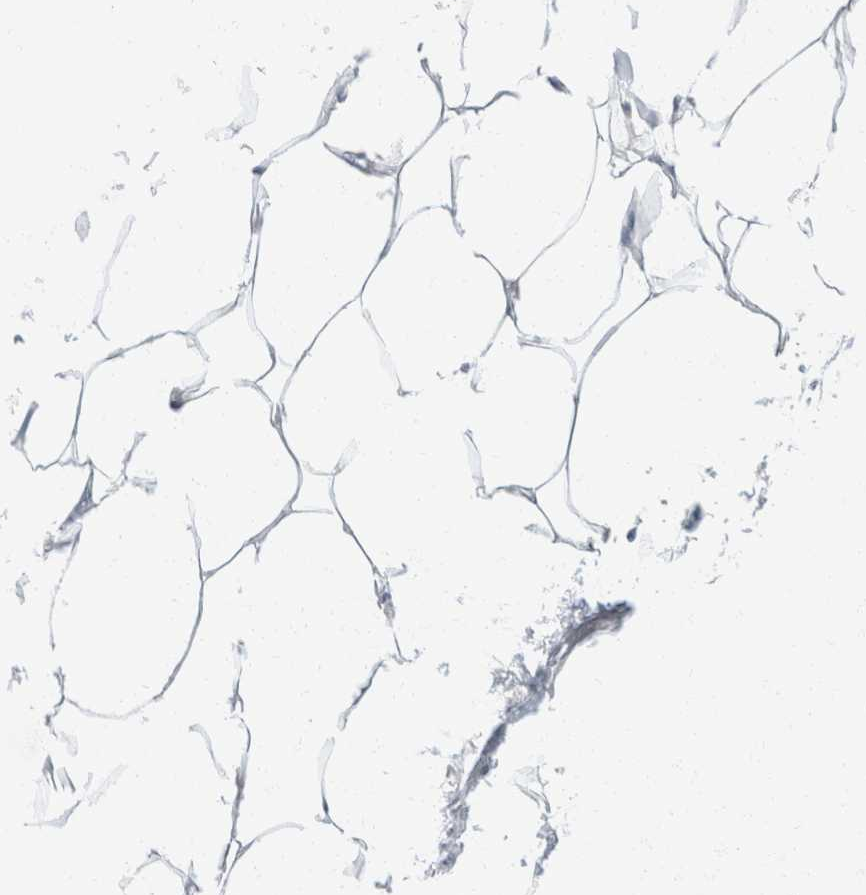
{"staining": {"intensity": "negative", "quantity": "none", "location": "none"}, "tissue": "adipose tissue", "cell_type": "Adipocytes", "image_type": "normal", "snomed": [{"axis": "morphology", "description": "Normal tissue, NOS"}, {"axis": "morphology", "description": "Adenocarcinoma, NOS"}, {"axis": "topography", "description": "Colon"}, {"axis": "topography", "description": "Peripheral nerve tissue"}], "caption": "Immunohistochemistry (IHC) photomicrograph of benign adipose tissue: adipose tissue stained with DAB (3,3'-diaminobenzidine) shows no significant protein positivity in adipocytes.", "gene": "KRT20", "patient": {"sex": "male", "age": 14}}